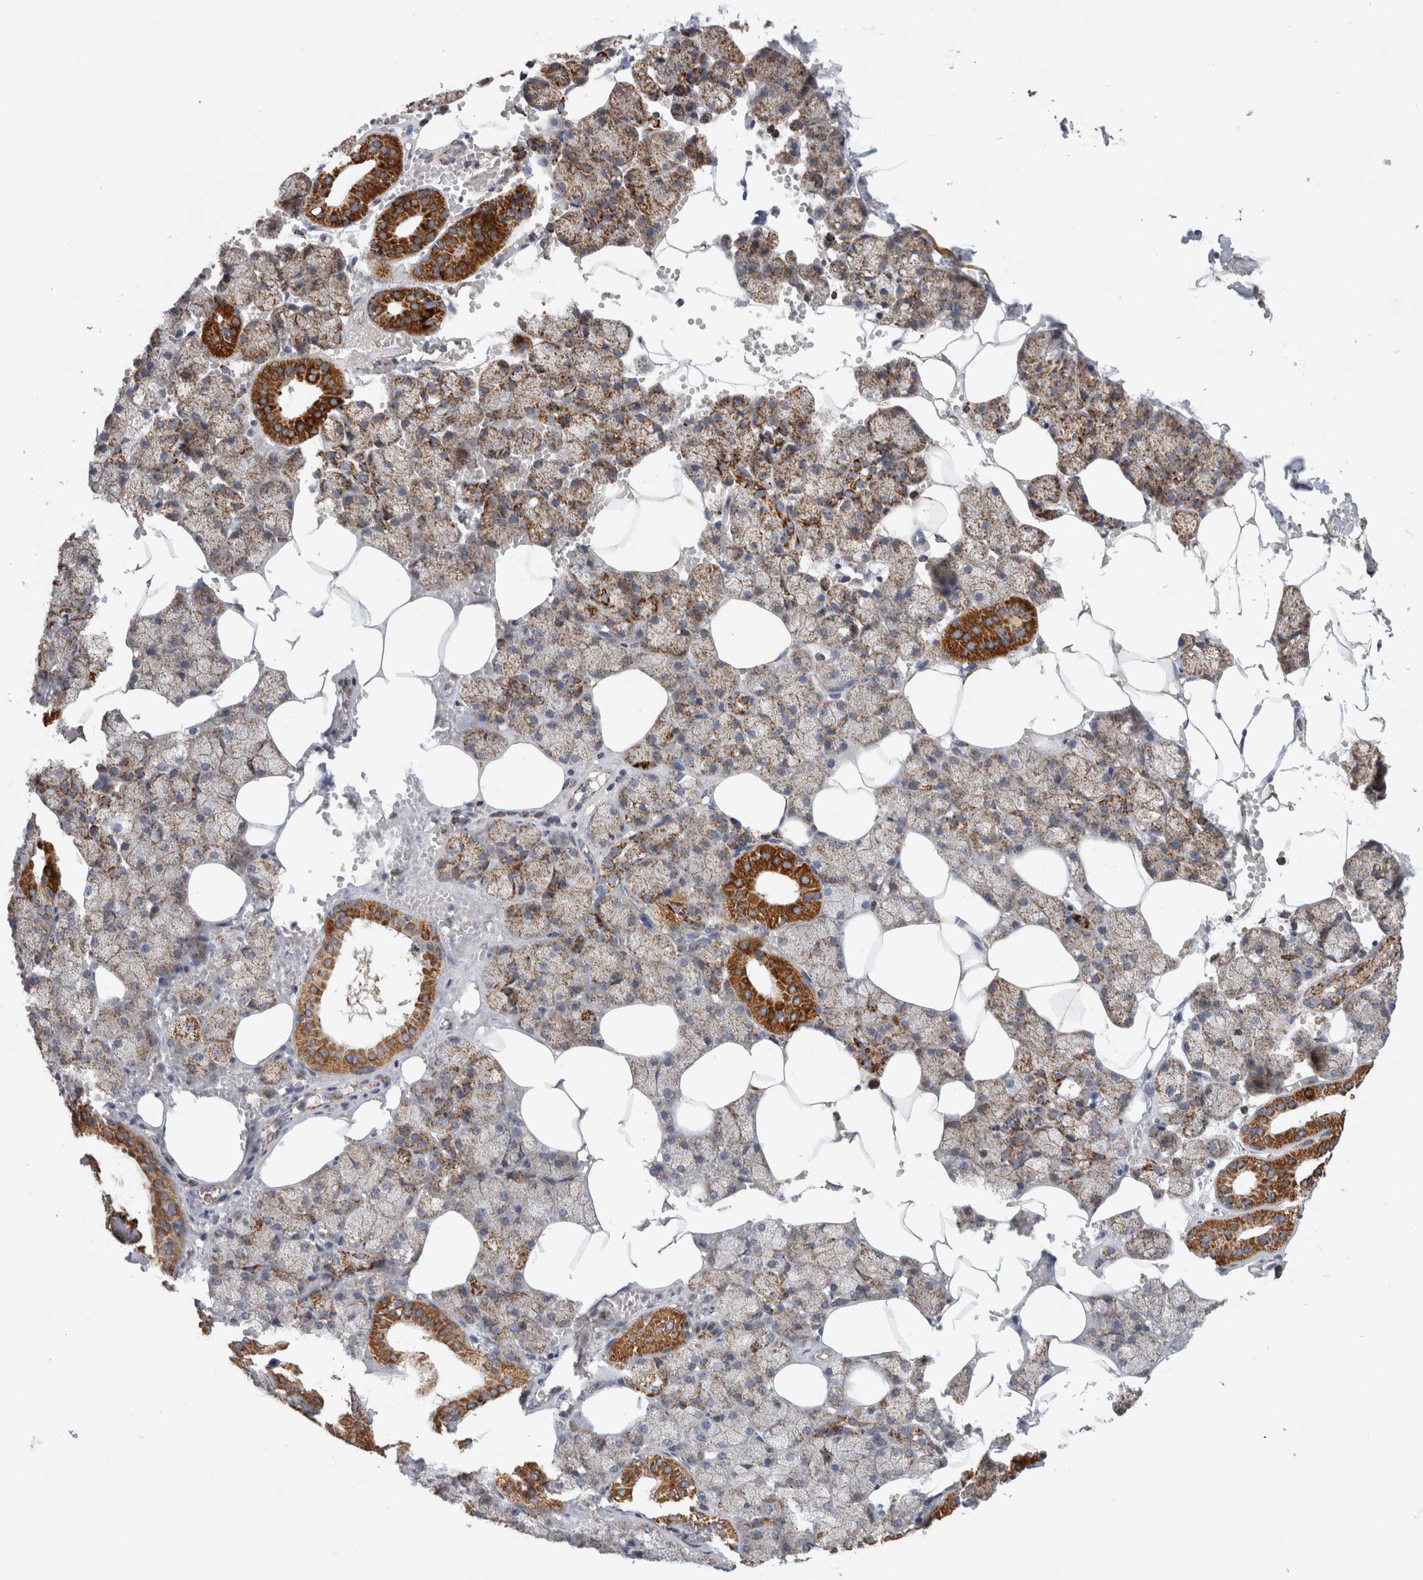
{"staining": {"intensity": "strong", "quantity": ">75%", "location": "cytoplasmic/membranous"}, "tissue": "salivary gland", "cell_type": "Glandular cells", "image_type": "normal", "snomed": [{"axis": "morphology", "description": "Normal tissue, NOS"}, {"axis": "topography", "description": "Salivary gland"}], "caption": "This photomicrograph demonstrates unremarkable salivary gland stained with IHC to label a protein in brown. The cytoplasmic/membranous of glandular cells show strong positivity for the protein. Nuclei are counter-stained blue.", "gene": "IARS2", "patient": {"sex": "male", "age": 62}}